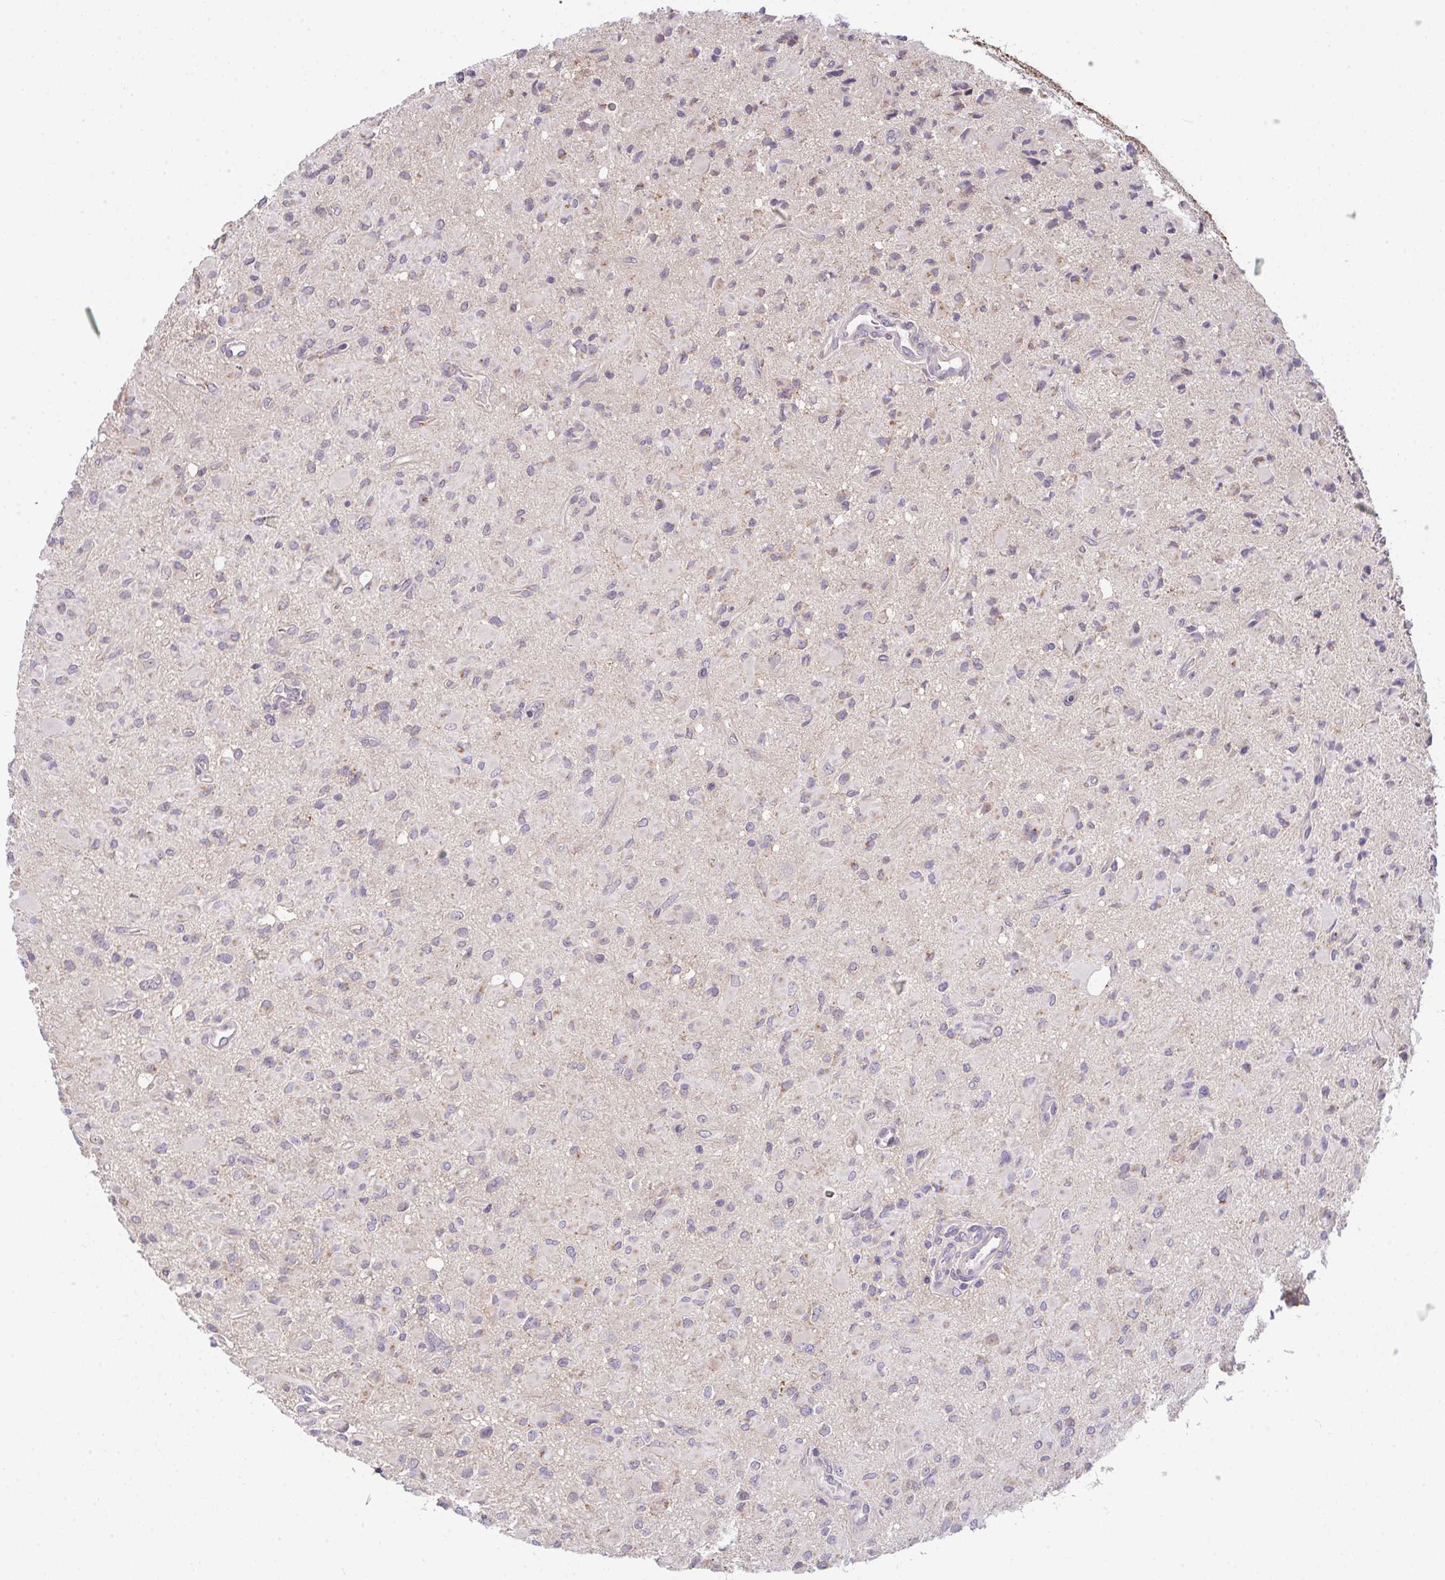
{"staining": {"intensity": "negative", "quantity": "none", "location": "none"}, "tissue": "glioma", "cell_type": "Tumor cells", "image_type": "cancer", "snomed": [{"axis": "morphology", "description": "Glioma, malignant, Low grade"}, {"axis": "topography", "description": "Brain"}], "caption": "Immunohistochemical staining of glioma displays no significant staining in tumor cells.", "gene": "TSPAN31", "patient": {"sex": "female", "age": 33}}